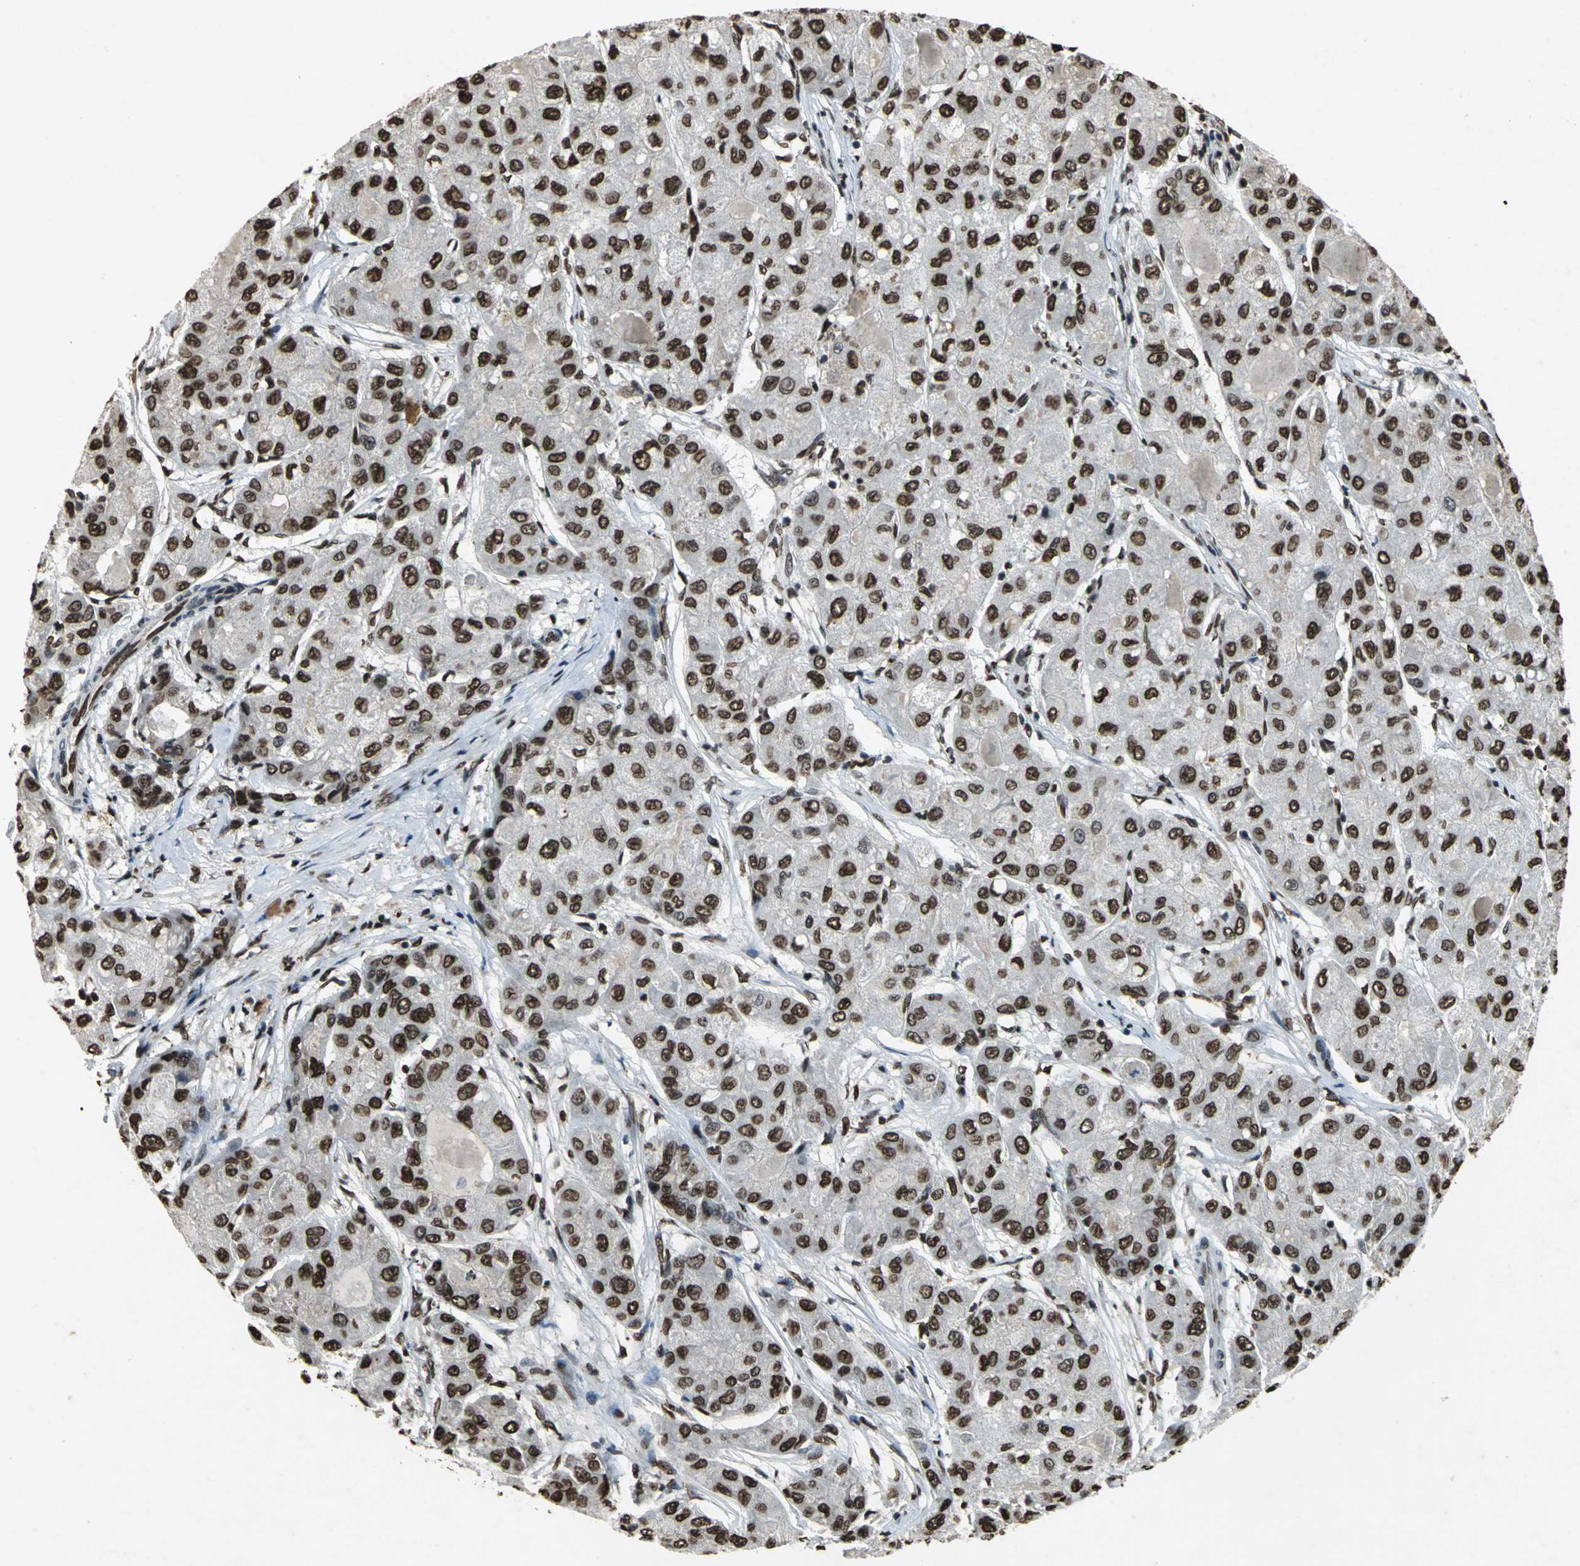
{"staining": {"intensity": "strong", "quantity": ">75%", "location": "nuclear"}, "tissue": "liver cancer", "cell_type": "Tumor cells", "image_type": "cancer", "snomed": [{"axis": "morphology", "description": "Carcinoma, Hepatocellular, NOS"}, {"axis": "topography", "description": "Liver"}], "caption": "Immunohistochemical staining of human hepatocellular carcinoma (liver) exhibits high levels of strong nuclear protein expression in about >75% of tumor cells.", "gene": "ANP32A", "patient": {"sex": "male", "age": 80}}